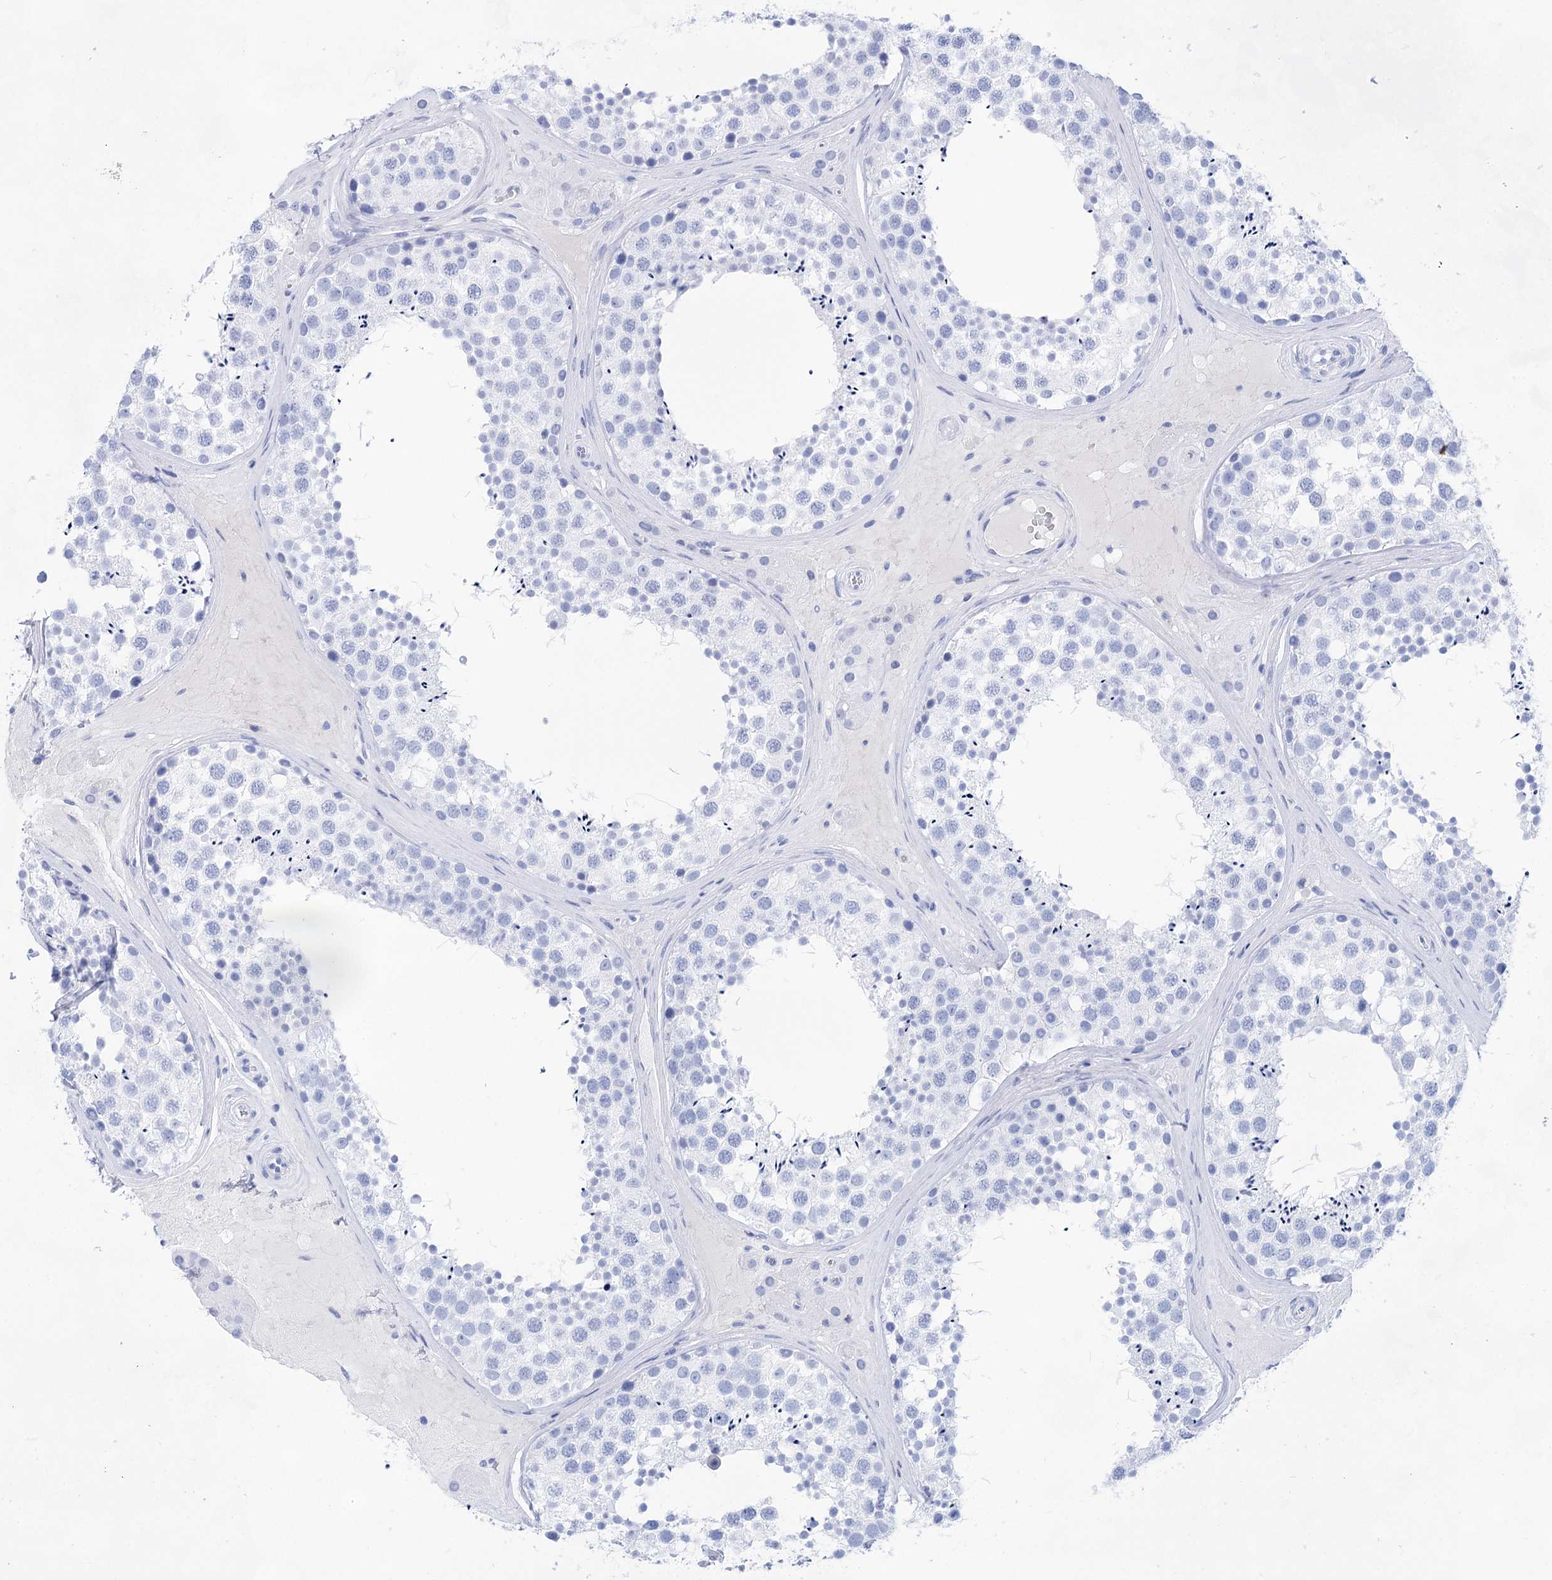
{"staining": {"intensity": "negative", "quantity": "none", "location": "none"}, "tissue": "testis", "cell_type": "Cells in seminiferous ducts", "image_type": "normal", "snomed": [{"axis": "morphology", "description": "Normal tissue, NOS"}, {"axis": "topography", "description": "Testis"}], "caption": "Micrograph shows no protein expression in cells in seminiferous ducts of normal testis. Nuclei are stained in blue.", "gene": "LALBA", "patient": {"sex": "male", "age": 46}}